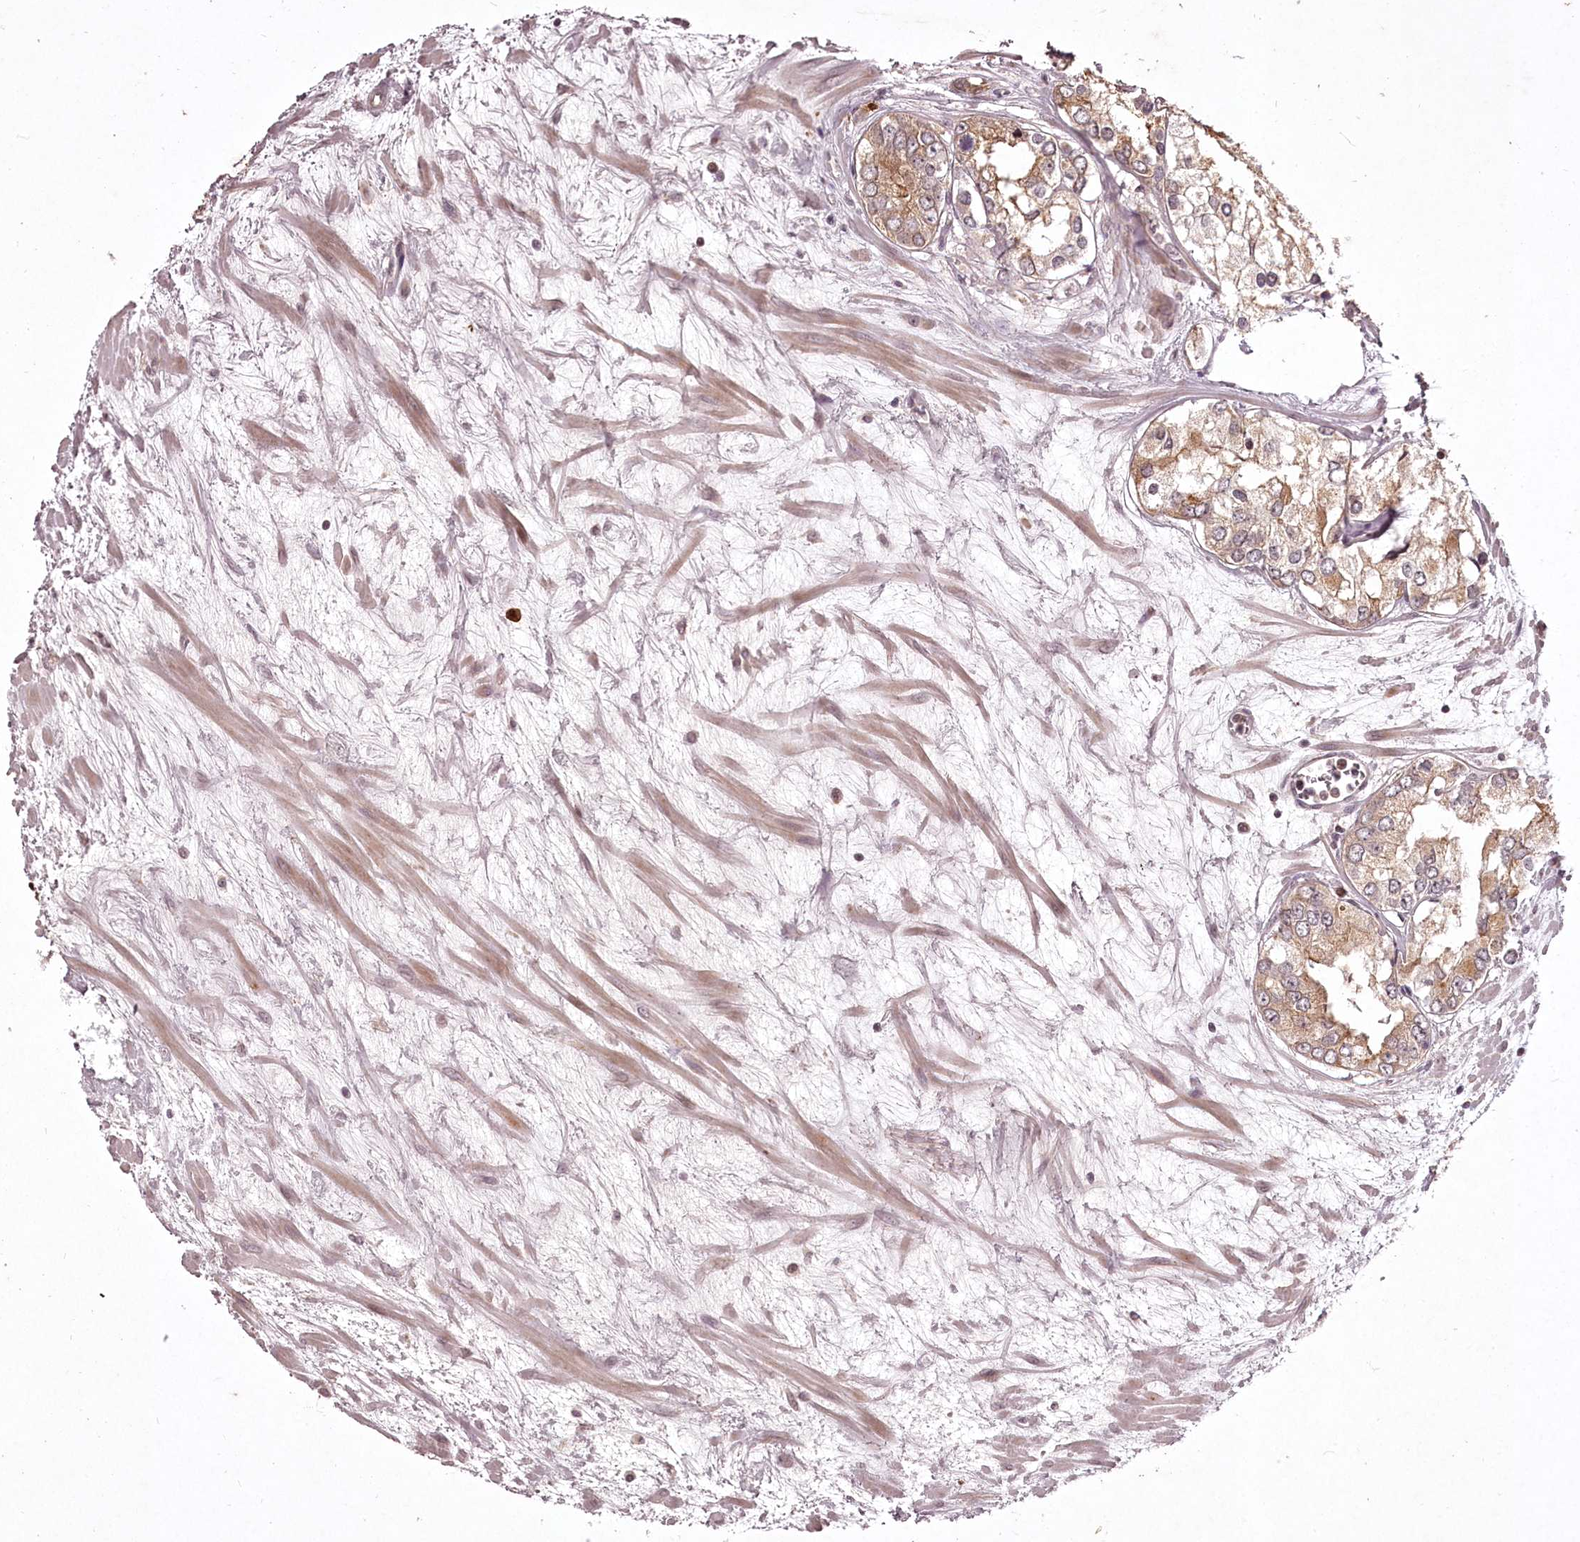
{"staining": {"intensity": "moderate", "quantity": ">75%", "location": "cytoplasmic/membranous"}, "tissue": "prostate cancer", "cell_type": "Tumor cells", "image_type": "cancer", "snomed": [{"axis": "morphology", "description": "Adenocarcinoma, High grade"}, {"axis": "topography", "description": "Prostate"}], "caption": "The image demonstrates a brown stain indicating the presence of a protein in the cytoplasmic/membranous of tumor cells in high-grade adenocarcinoma (prostate). The staining is performed using DAB (3,3'-diaminobenzidine) brown chromogen to label protein expression. The nuclei are counter-stained blue using hematoxylin.", "gene": "ADRA1D", "patient": {"sex": "male", "age": 66}}